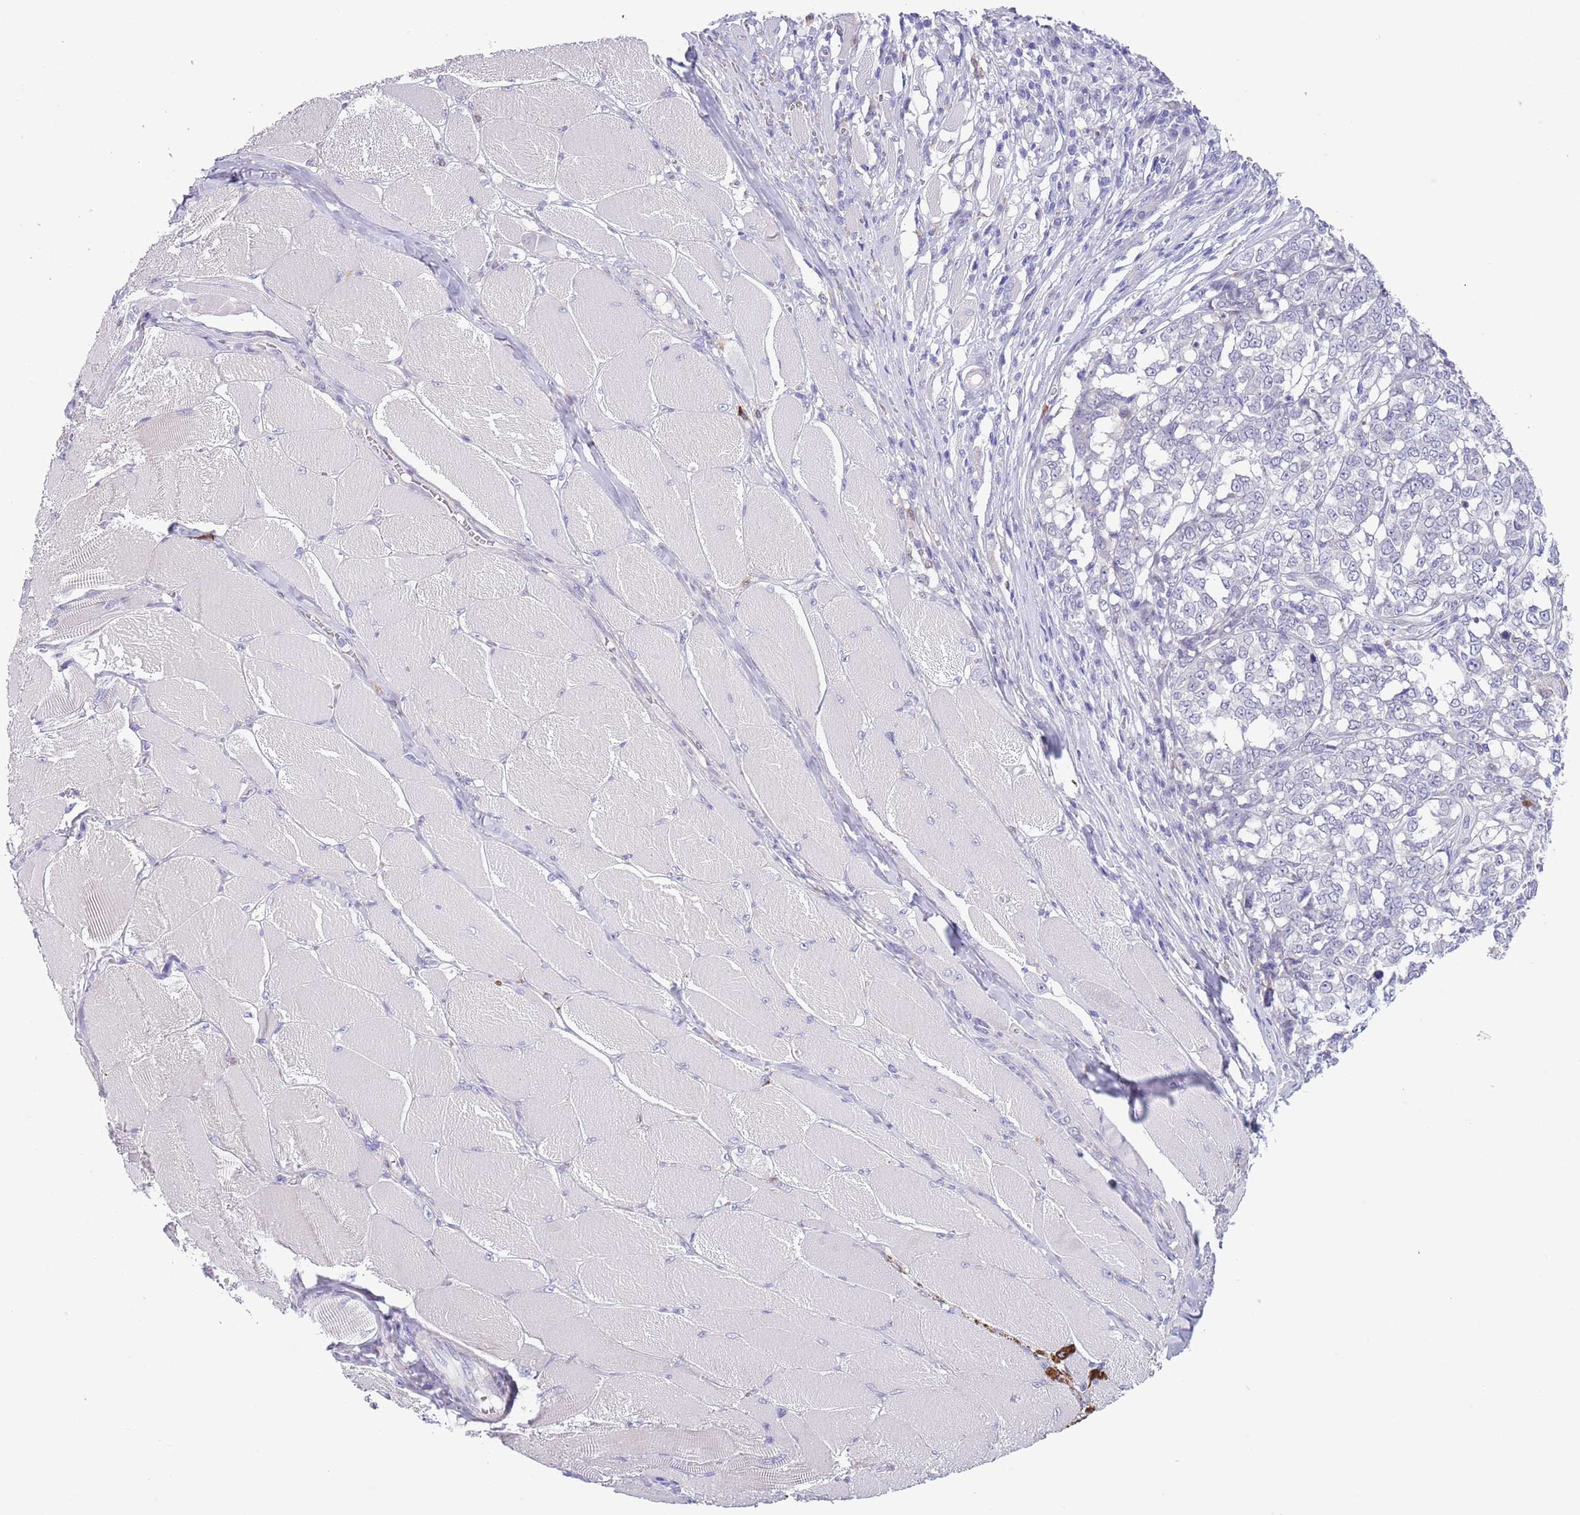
{"staining": {"intensity": "negative", "quantity": "none", "location": "none"}, "tissue": "melanoma", "cell_type": "Tumor cells", "image_type": "cancer", "snomed": [{"axis": "morphology", "description": "Malignant melanoma, NOS"}, {"axis": "topography", "description": "Skin"}], "caption": "Immunohistochemical staining of malignant melanoma reveals no significant staining in tumor cells. The staining was performed using DAB (3,3'-diaminobenzidine) to visualize the protein expression in brown, while the nuclei were stained in blue with hematoxylin (Magnification: 20x).", "gene": "ZFP2", "patient": {"sex": "female", "age": 72}}